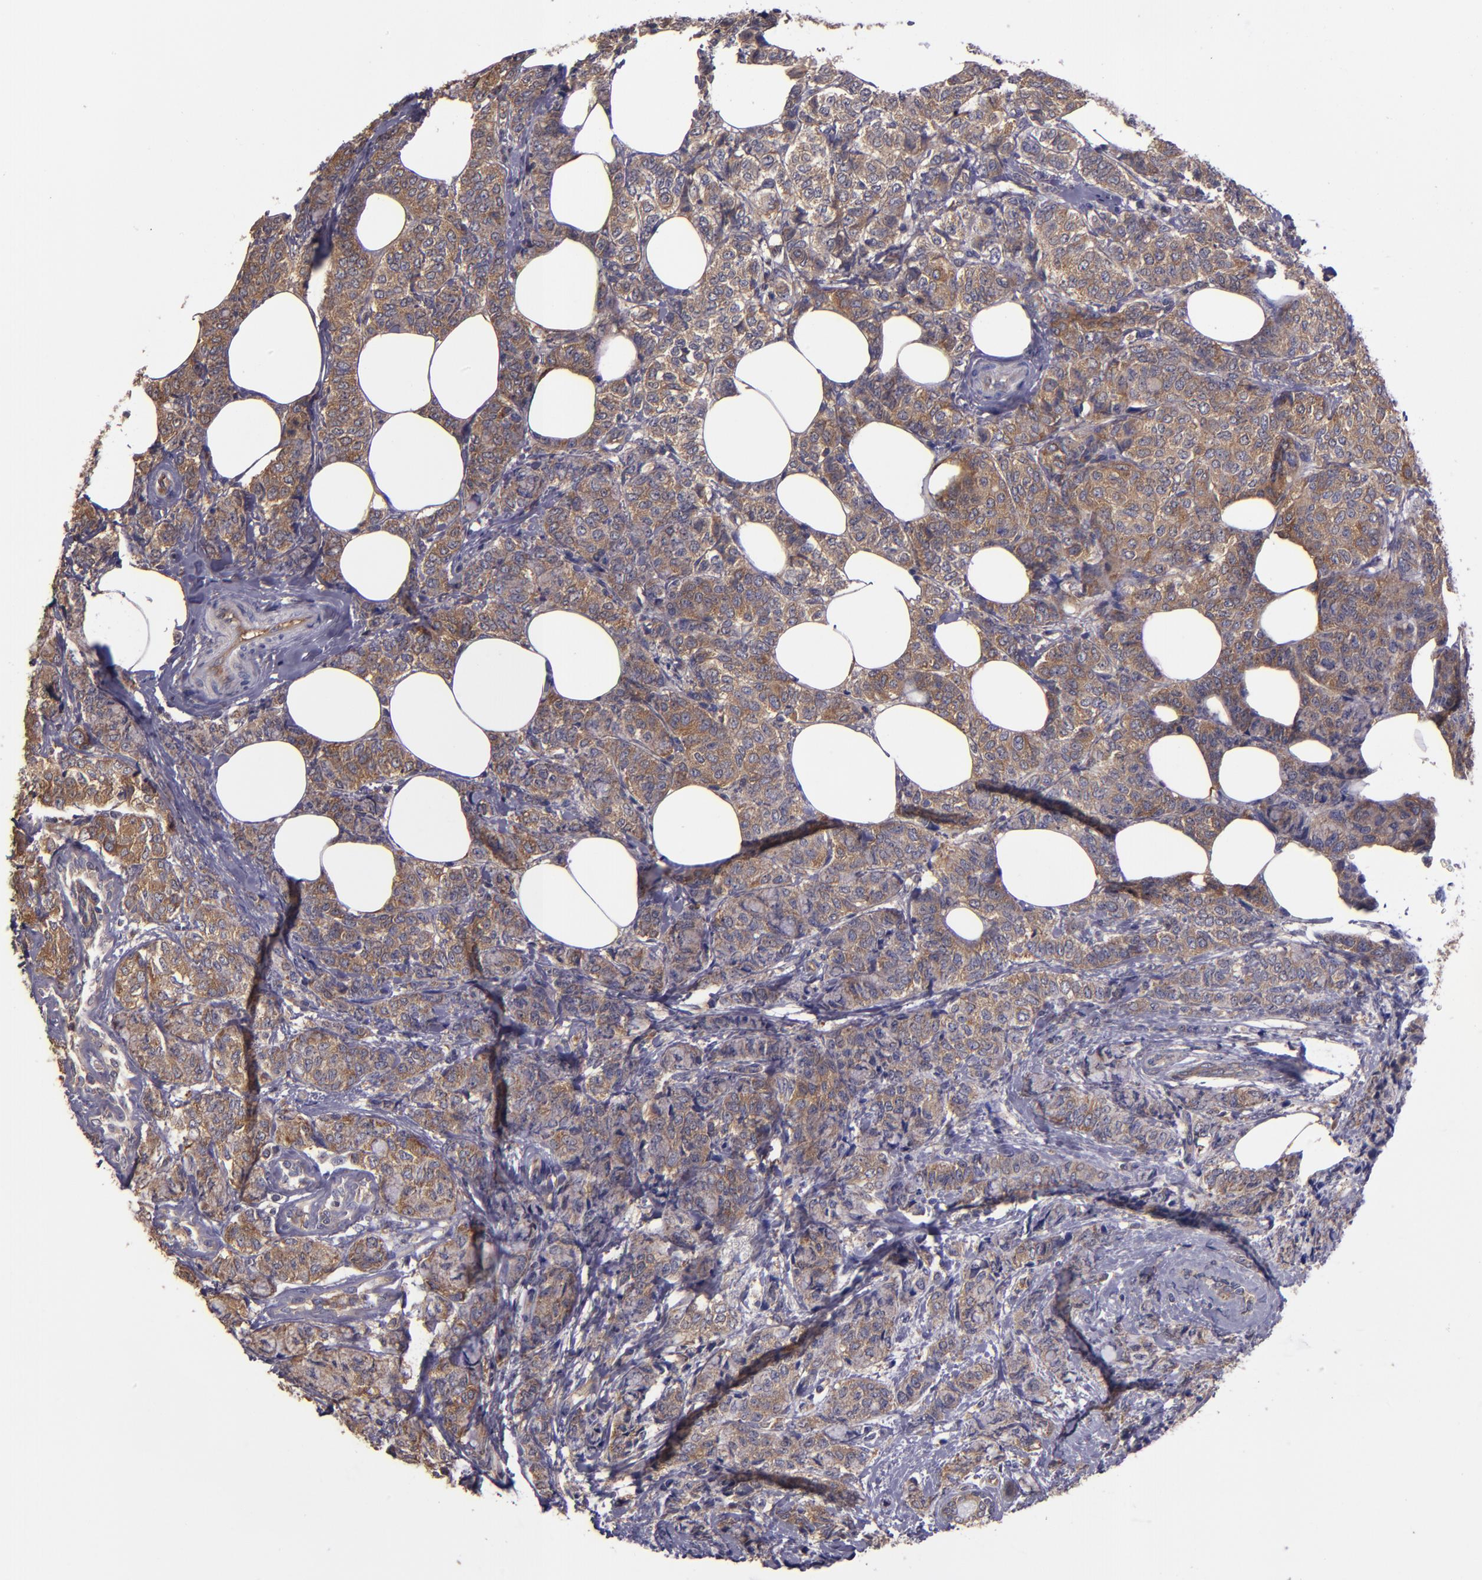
{"staining": {"intensity": "weak", "quantity": ">75%", "location": "cytoplasmic/membranous"}, "tissue": "breast cancer", "cell_type": "Tumor cells", "image_type": "cancer", "snomed": [{"axis": "morphology", "description": "Lobular carcinoma"}, {"axis": "topography", "description": "Breast"}], "caption": "Immunohistochemistry of human breast cancer (lobular carcinoma) shows low levels of weak cytoplasmic/membranous expression in approximately >75% of tumor cells.", "gene": "CARS1", "patient": {"sex": "female", "age": 60}}